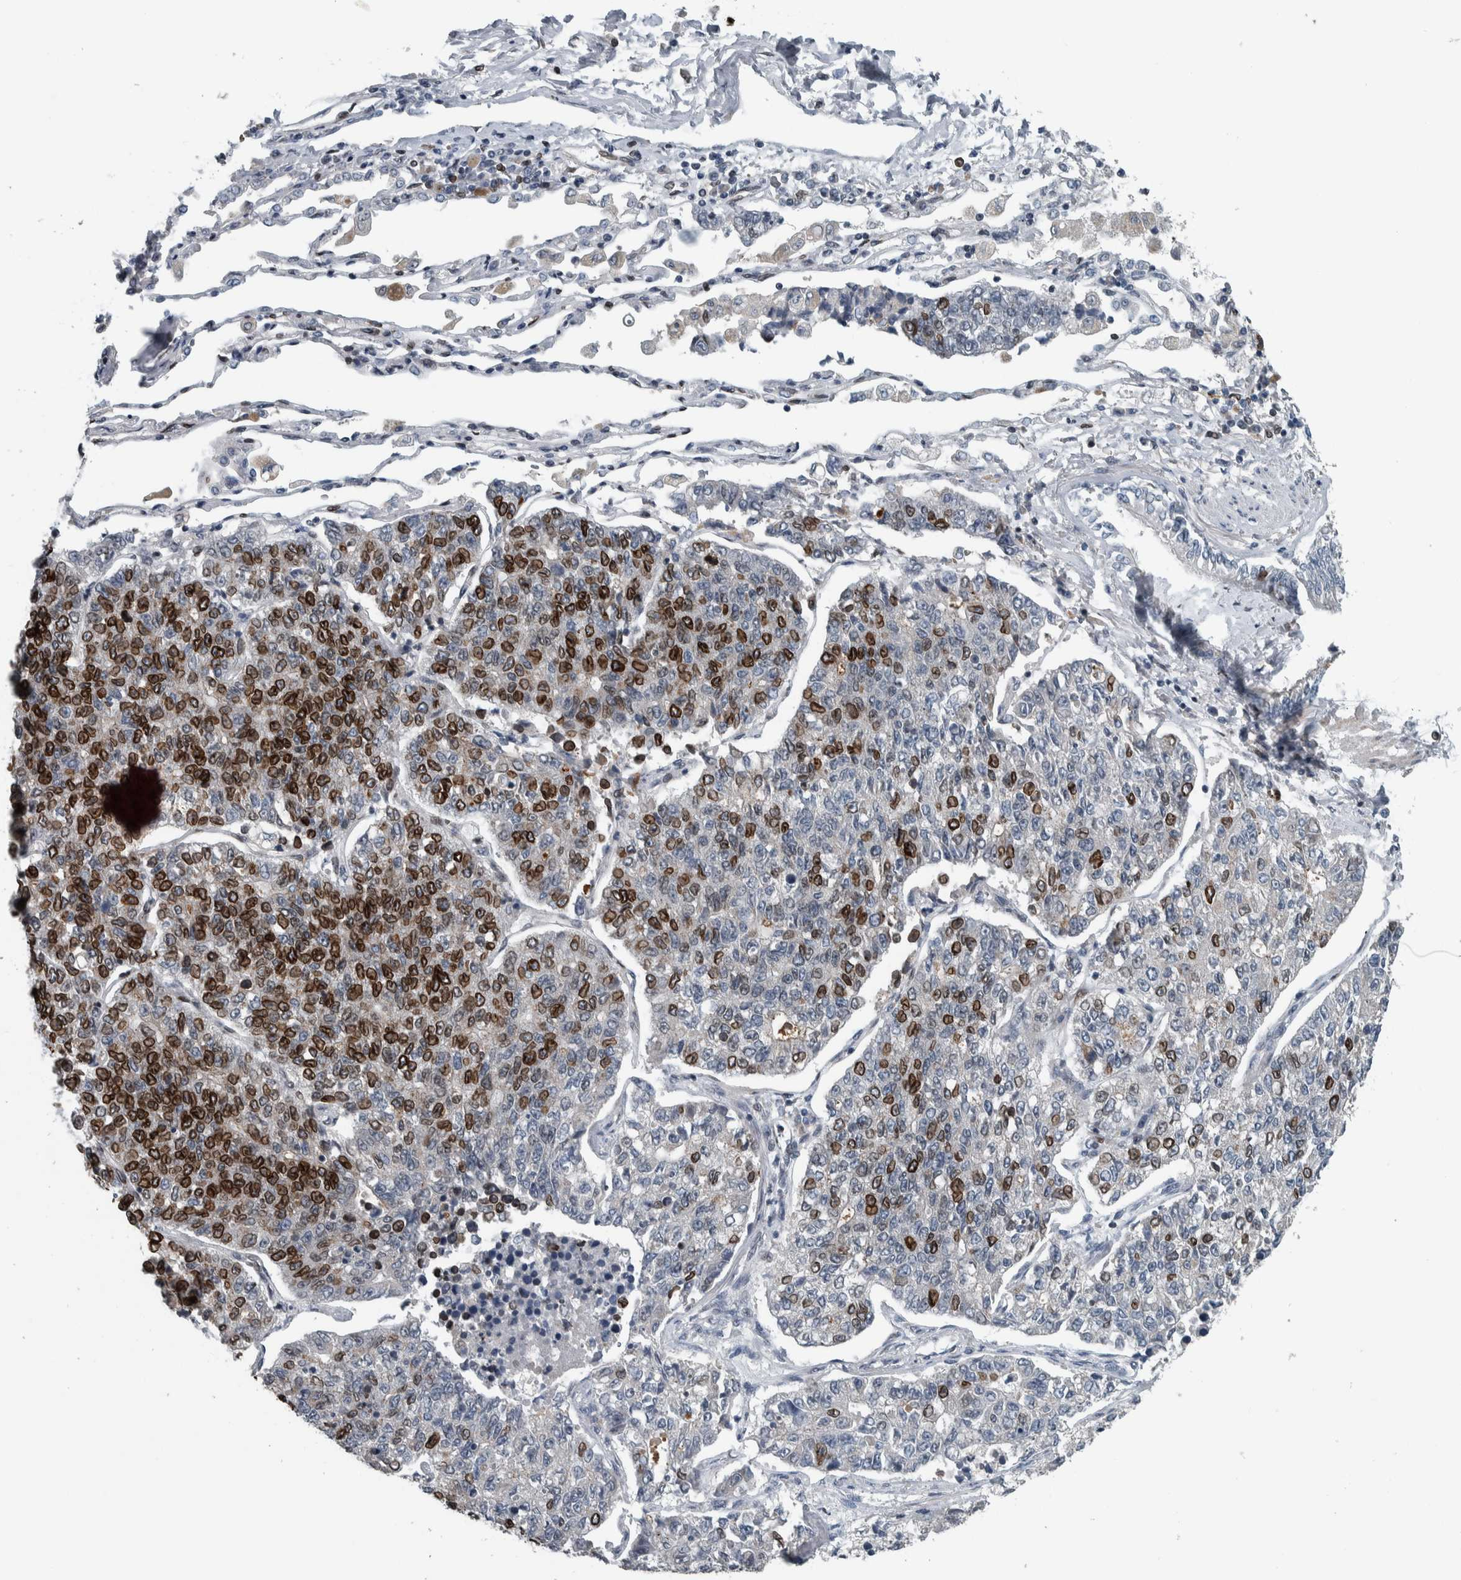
{"staining": {"intensity": "strong", "quantity": "25%-75%", "location": "cytoplasmic/membranous,nuclear"}, "tissue": "lung cancer", "cell_type": "Tumor cells", "image_type": "cancer", "snomed": [{"axis": "morphology", "description": "Adenocarcinoma, NOS"}, {"axis": "topography", "description": "Lung"}], "caption": "IHC staining of lung cancer (adenocarcinoma), which reveals high levels of strong cytoplasmic/membranous and nuclear positivity in about 25%-75% of tumor cells indicating strong cytoplasmic/membranous and nuclear protein positivity. The staining was performed using DAB (3,3'-diaminobenzidine) (brown) for protein detection and nuclei were counterstained in hematoxylin (blue).", "gene": "FAM135B", "patient": {"sex": "male", "age": 49}}